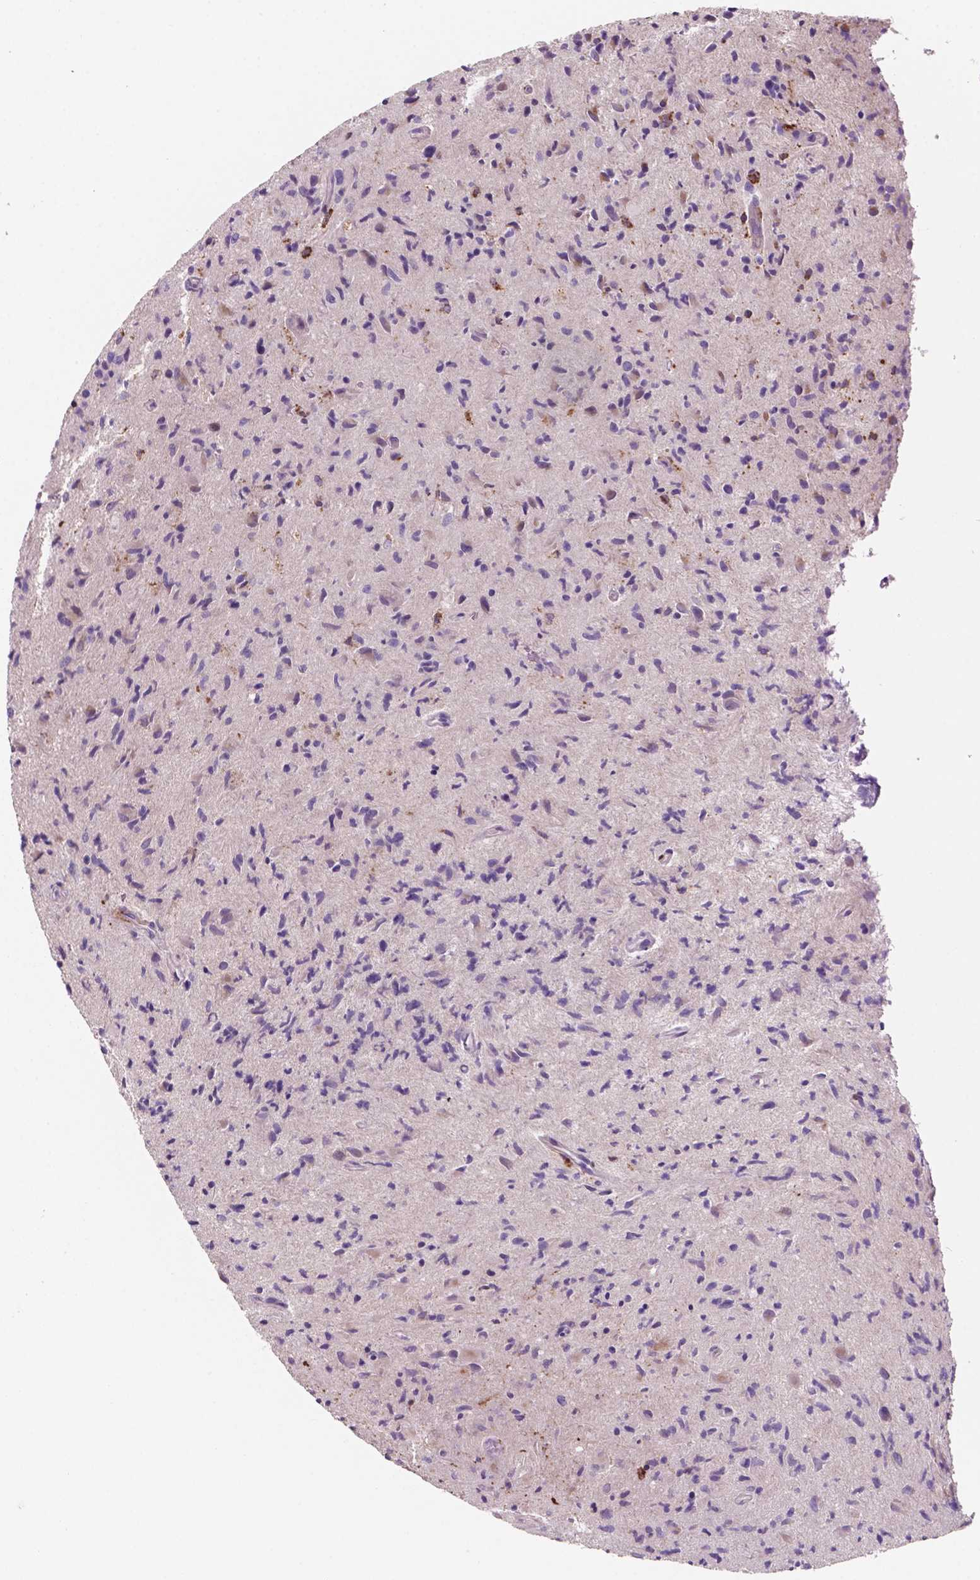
{"staining": {"intensity": "negative", "quantity": "none", "location": "none"}, "tissue": "glioma", "cell_type": "Tumor cells", "image_type": "cancer", "snomed": [{"axis": "morphology", "description": "Glioma, malignant, High grade"}, {"axis": "topography", "description": "Brain"}], "caption": "Tumor cells show no significant protein staining in glioma. (Brightfield microscopy of DAB IHC at high magnification).", "gene": "MKRN2OS", "patient": {"sex": "male", "age": 54}}